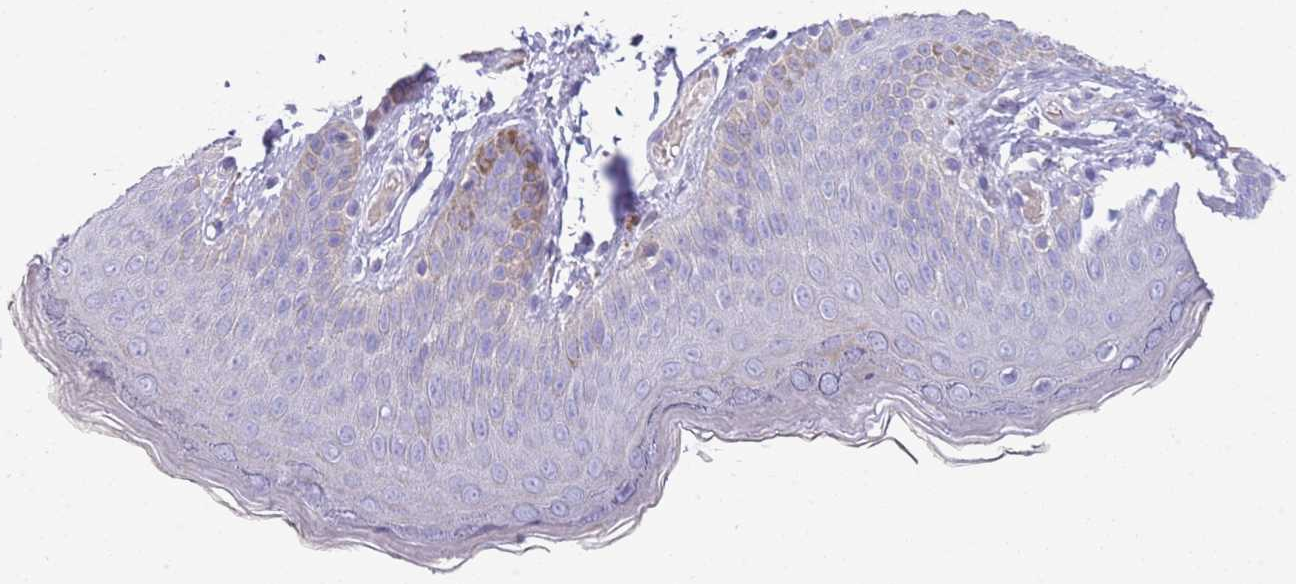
{"staining": {"intensity": "negative", "quantity": "none", "location": "none"}, "tissue": "skin", "cell_type": "Epidermal cells", "image_type": "normal", "snomed": [{"axis": "morphology", "description": "Normal tissue, NOS"}, {"axis": "topography", "description": "Anal"}], "caption": "IHC micrograph of unremarkable skin: human skin stained with DAB (3,3'-diaminobenzidine) demonstrates no significant protein expression in epidermal cells. (Brightfield microscopy of DAB IHC at high magnification).", "gene": "SFTPA1", "patient": {"sex": "female", "age": 40}}